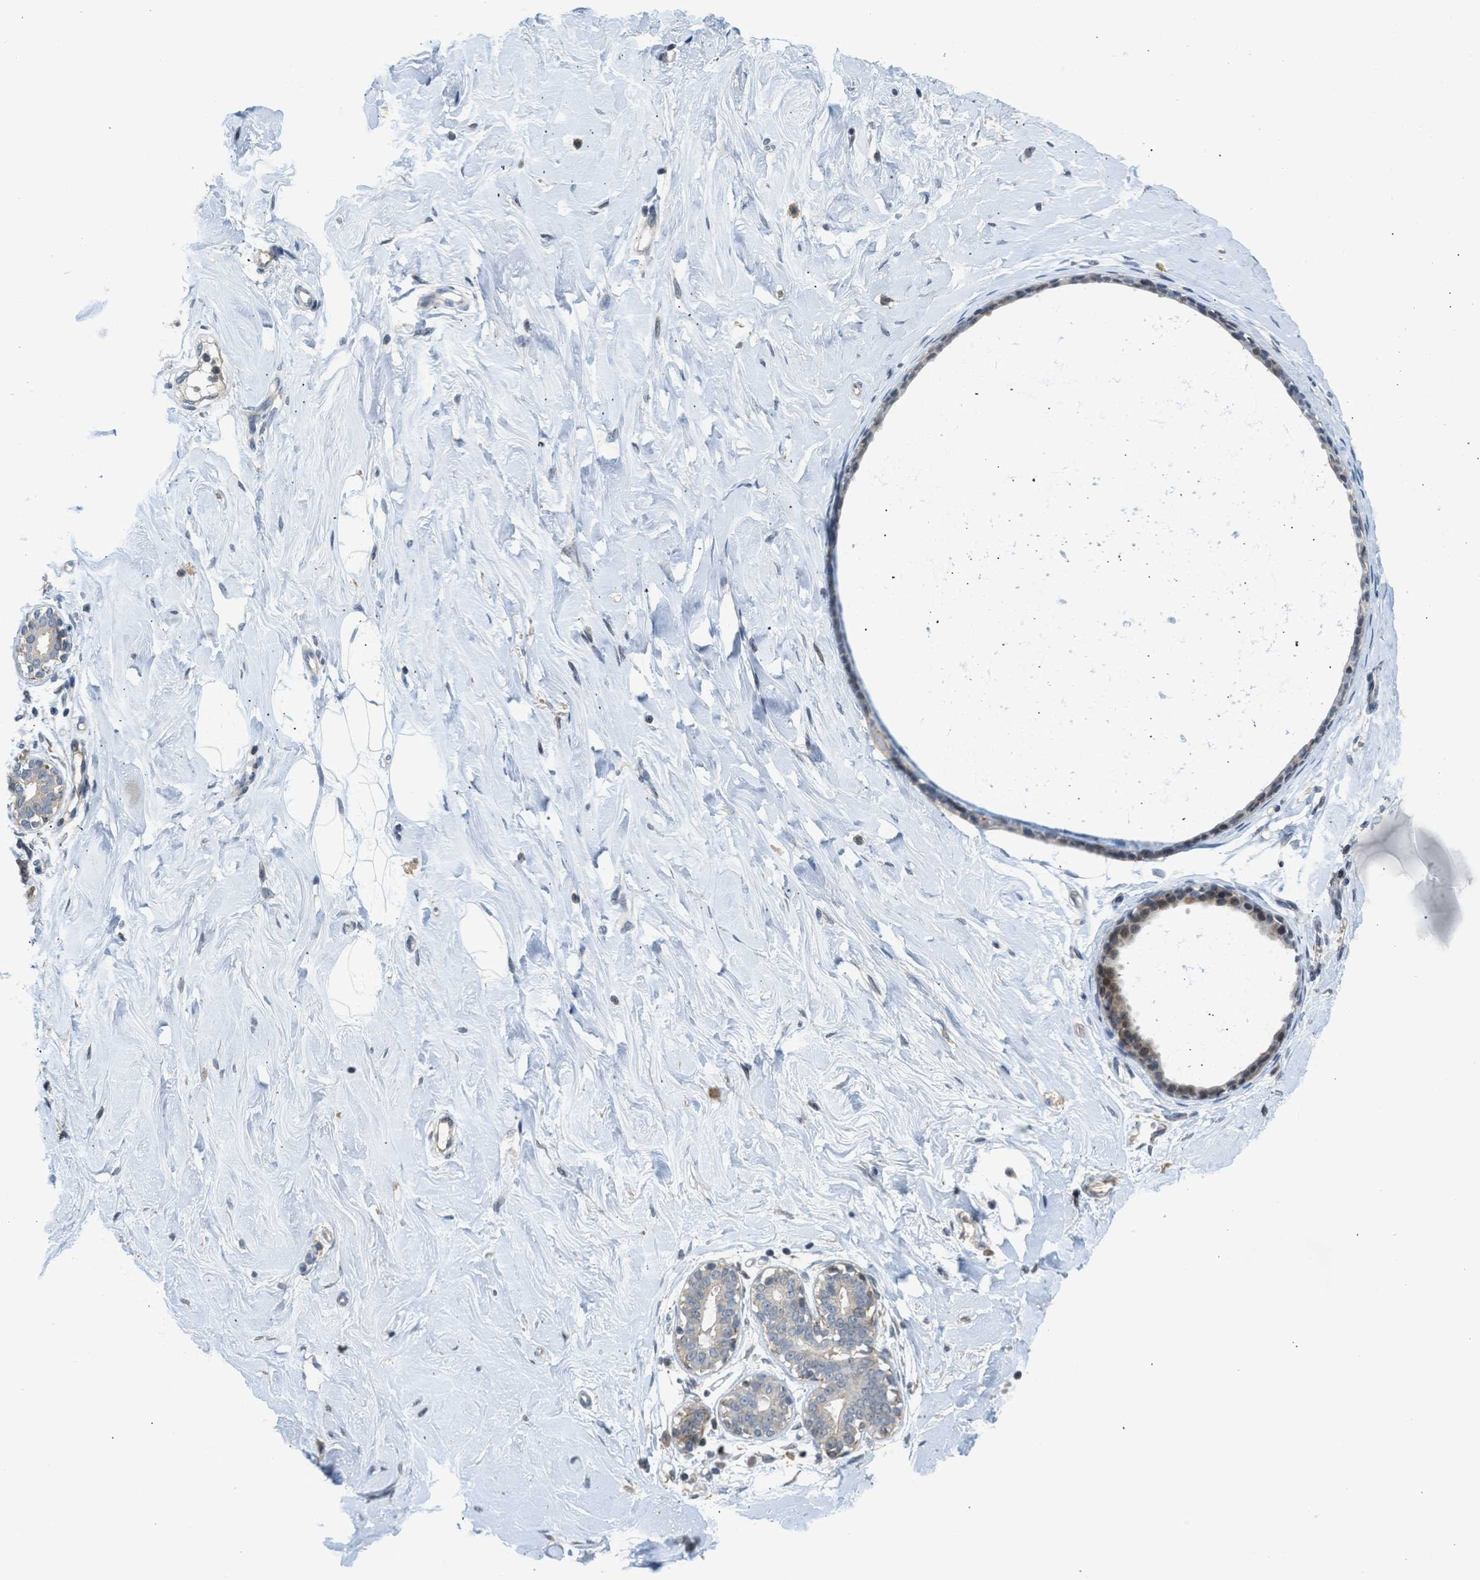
{"staining": {"intensity": "negative", "quantity": "none", "location": "none"}, "tissue": "breast", "cell_type": "Adipocytes", "image_type": "normal", "snomed": [{"axis": "morphology", "description": "Normal tissue, NOS"}, {"axis": "topography", "description": "Breast"}], "caption": "A high-resolution micrograph shows immunohistochemistry (IHC) staining of unremarkable breast, which demonstrates no significant staining in adipocytes. (Stains: DAB immunohistochemistry (IHC) with hematoxylin counter stain, Microscopy: brightfield microscopy at high magnification).", "gene": "TTBK2", "patient": {"sex": "female", "age": 23}}